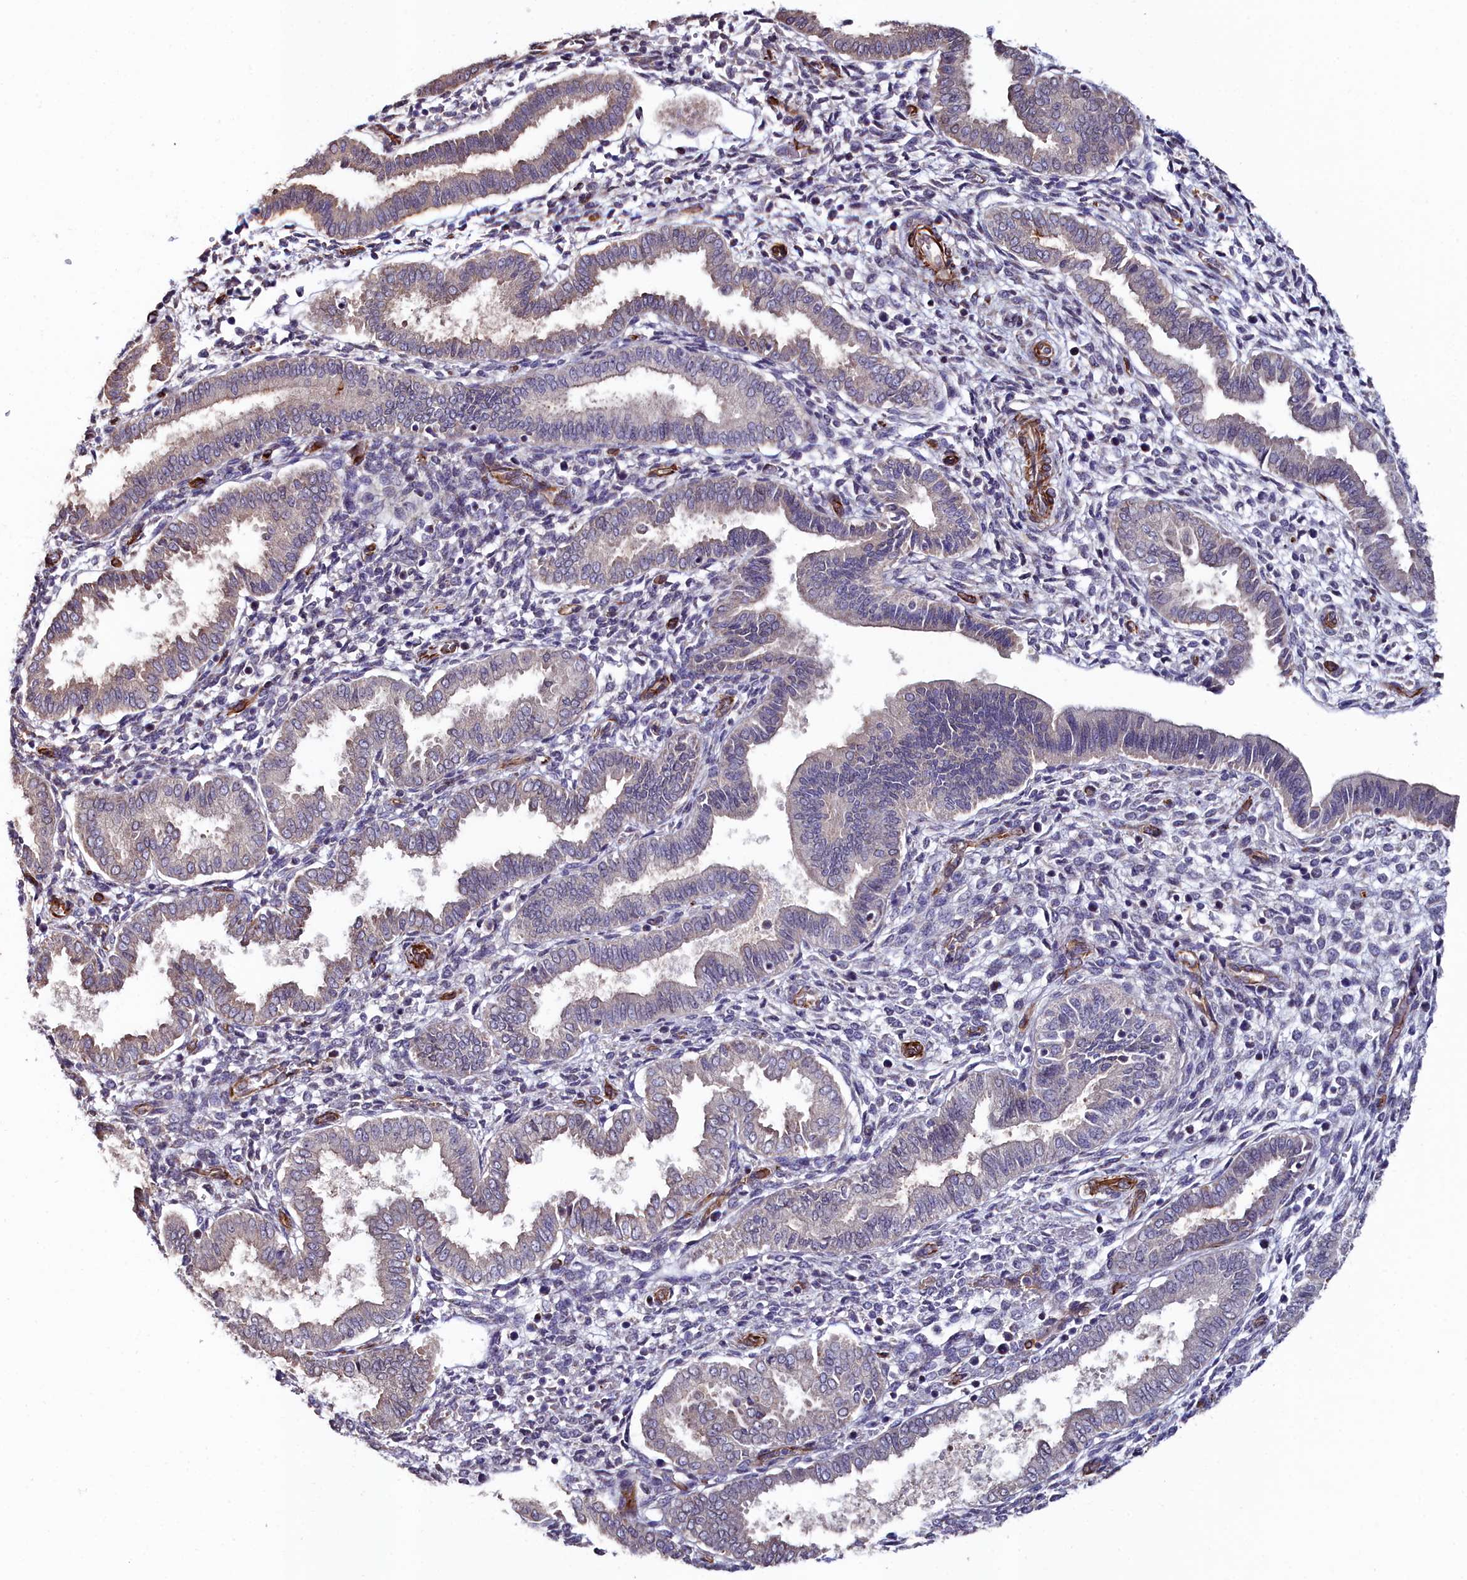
{"staining": {"intensity": "negative", "quantity": "none", "location": "none"}, "tissue": "endometrium", "cell_type": "Cells in endometrial stroma", "image_type": "normal", "snomed": [{"axis": "morphology", "description": "Normal tissue, NOS"}, {"axis": "topography", "description": "Endometrium"}], "caption": "A histopathology image of human endometrium is negative for staining in cells in endometrial stroma. (IHC, brightfield microscopy, high magnification).", "gene": "C4orf19", "patient": {"sex": "female", "age": 24}}